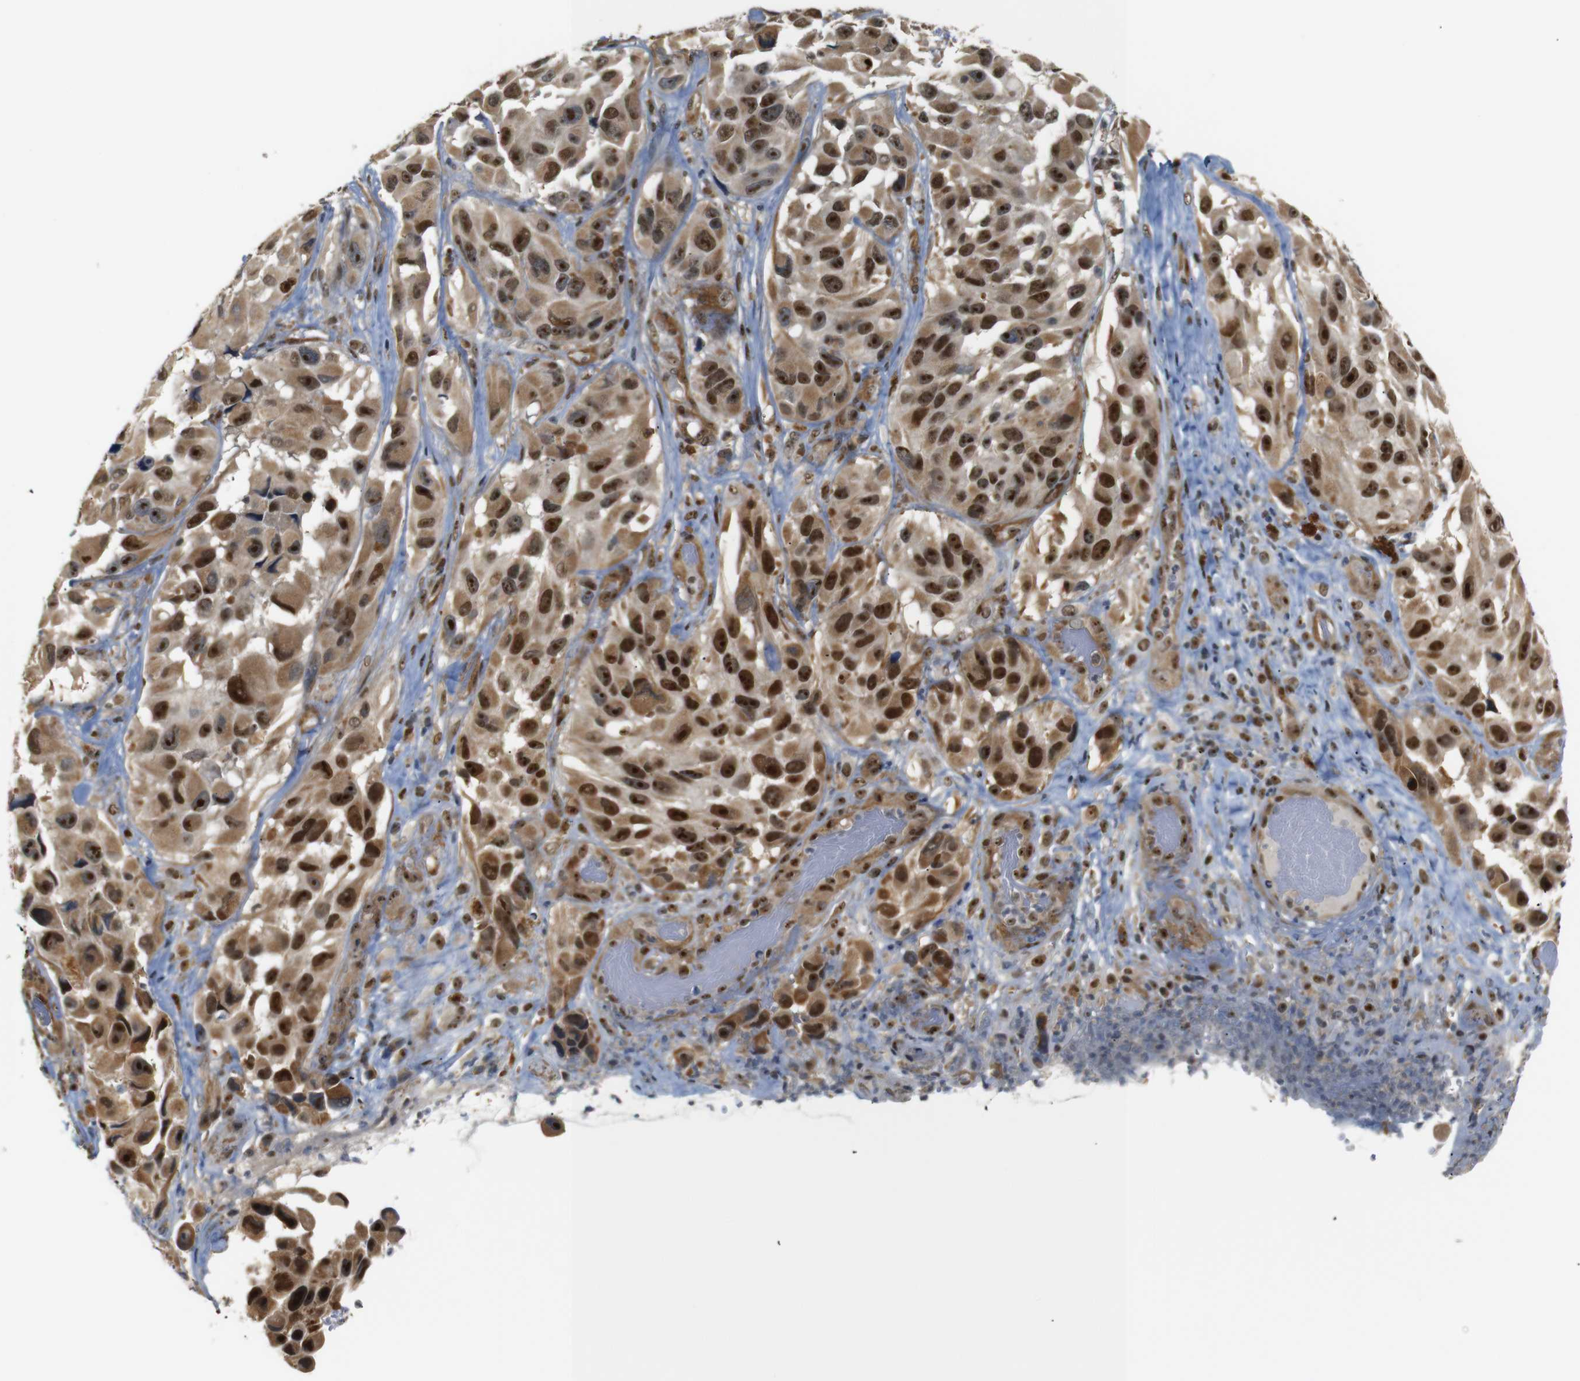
{"staining": {"intensity": "strong", "quantity": "25%-75%", "location": "cytoplasmic/membranous,nuclear"}, "tissue": "melanoma", "cell_type": "Tumor cells", "image_type": "cancer", "snomed": [{"axis": "morphology", "description": "Malignant melanoma, NOS"}, {"axis": "topography", "description": "Skin"}], "caption": "A photomicrograph of human malignant melanoma stained for a protein displays strong cytoplasmic/membranous and nuclear brown staining in tumor cells. The protein of interest is stained brown, and the nuclei are stained in blue (DAB (3,3'-diaminobenzidine) IHC with brightfield microscopy, high magnification).", "gene": "PARN", "patient": {"sex": "female", "age": 73}}